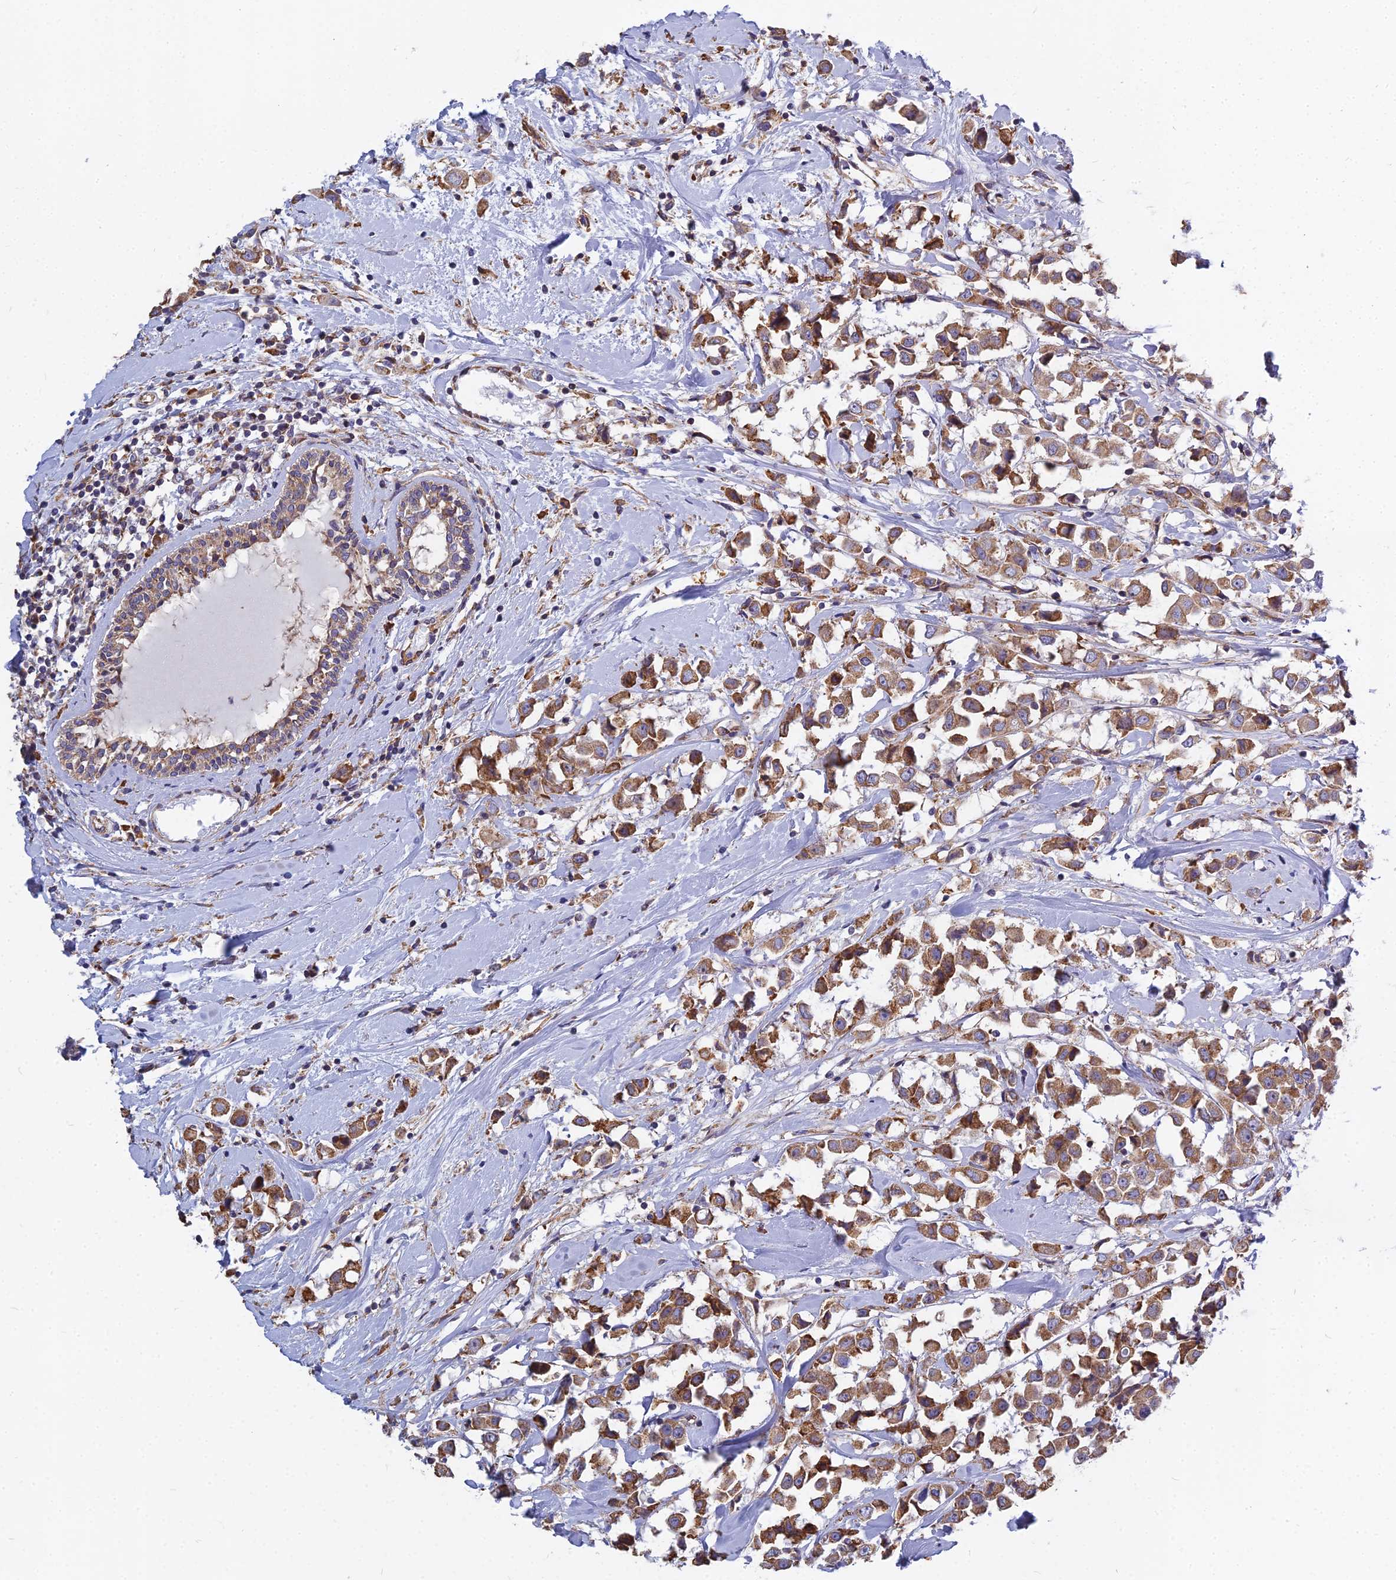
{"staining": {"intensity": "moderate", "quantity": ">75%", "location": "cytoplasmic/membranous"}, "tissue": "breast cancer", "cell_type": "Tumor cells", "image_type": "cancer", "snomed": [{"axis": "morphology", "description": "Duct carcinoma"}, {"axis": "topography", "description": "Breast"}], "caption": "Breast cancer (invasive ductal carcinoma) was stained to show a protein in brown. There is medium levels of moderate cytoplasmic/membranous positivity in about >75% of tumor cells.", "gene": "KIAA1143", "patient": {"sex": "female", "age": 61}}